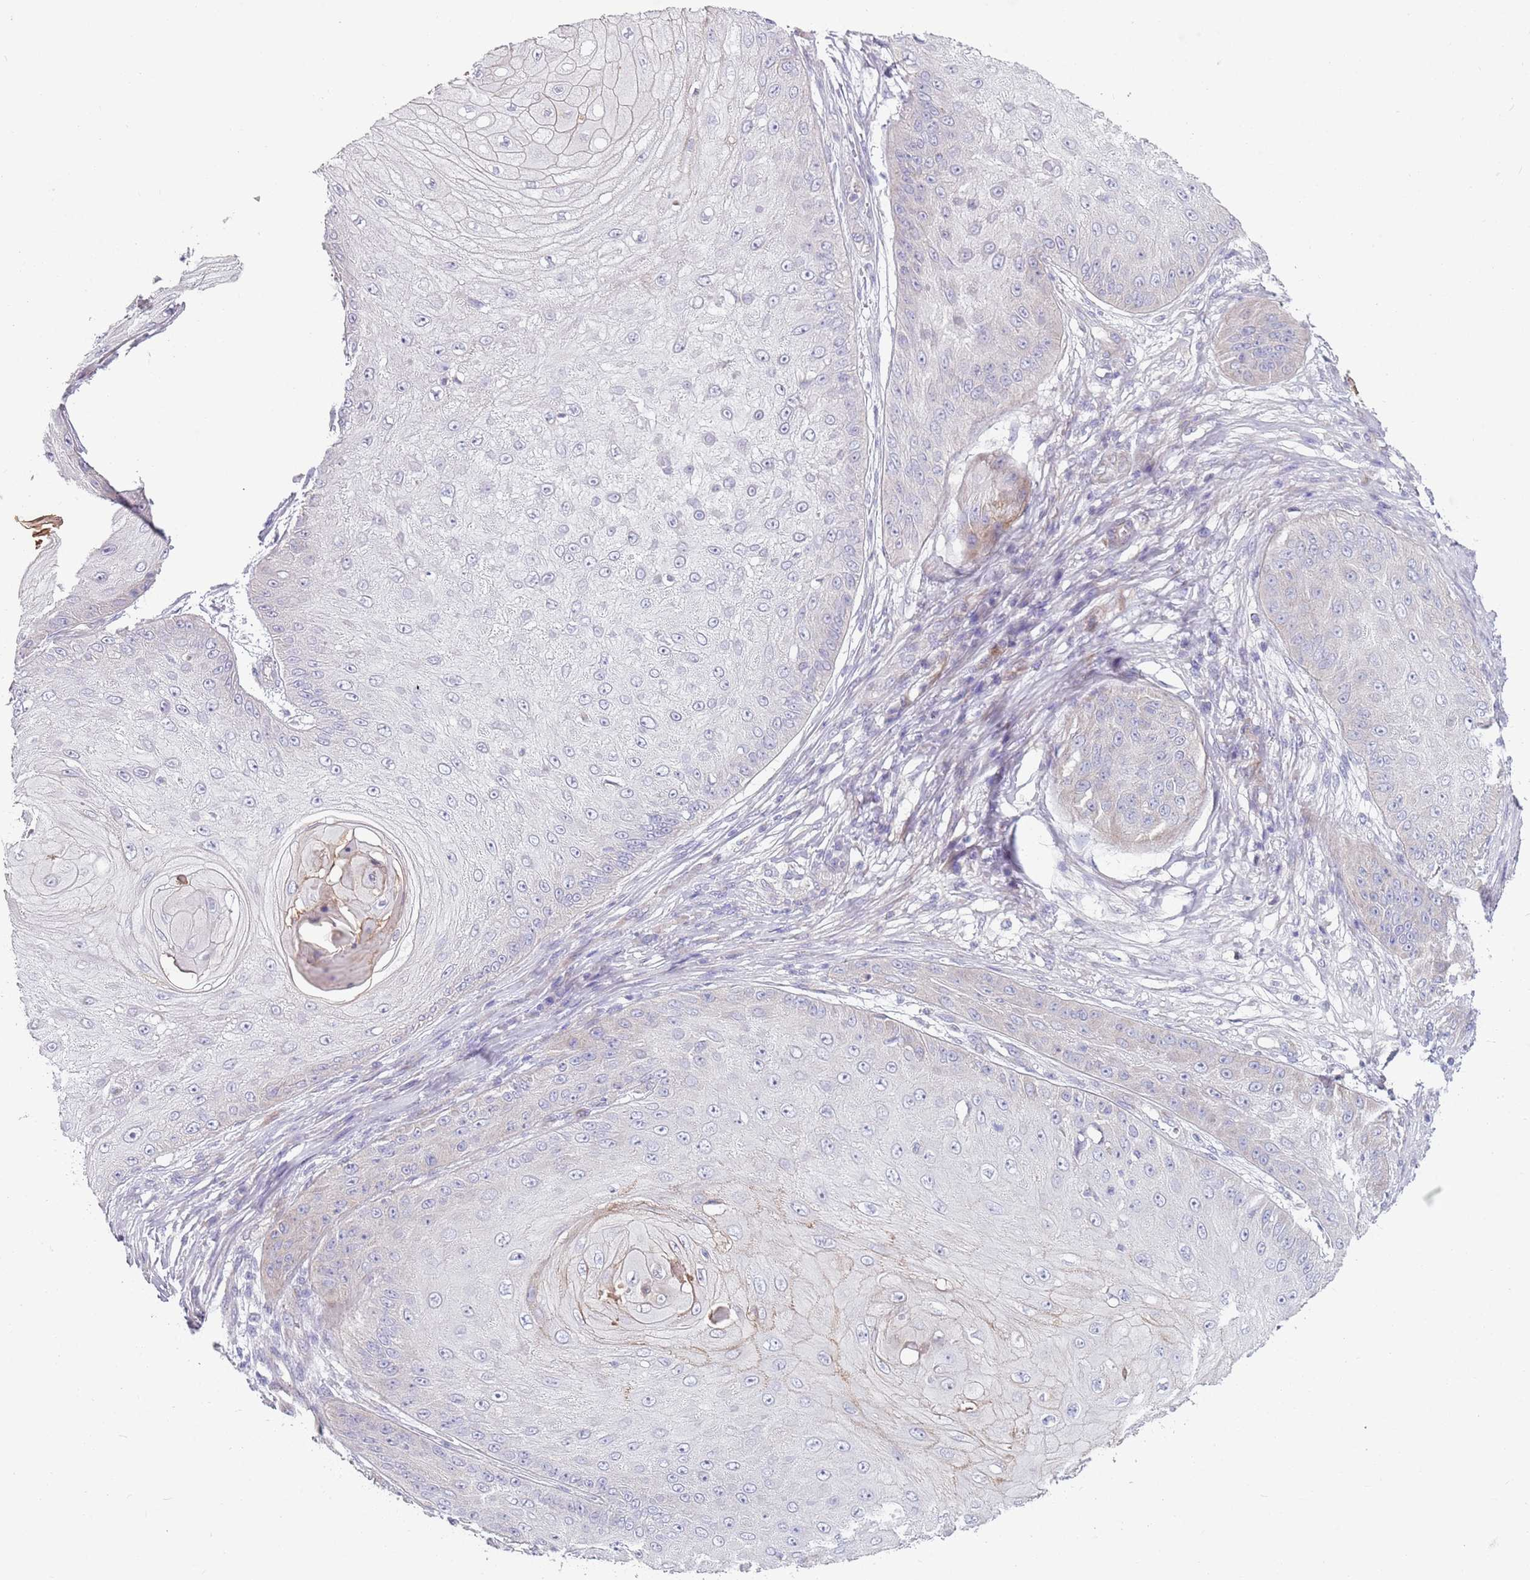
{"staining": {"intensity": "negative", "quantity": "none", "location": "none"}, "tissue": "skin cancer", "cell_type": "Tumor cells", "image_type": "cancer", "snomed": [{"axis": "morphology", "description": "Squamous cell carcinoma, NOS"}, {"axis": "topography", "description": "Skin"}], "caption": "An immunohistochemistry (IHC) image of skin cancer (squamous cell carcinoma) is shown. There is no staining in tumor cells of skin cancer (squamous cell carcinoma).", "gene": "ZNF583", "patient": {"sex": "male", "age": 70}}